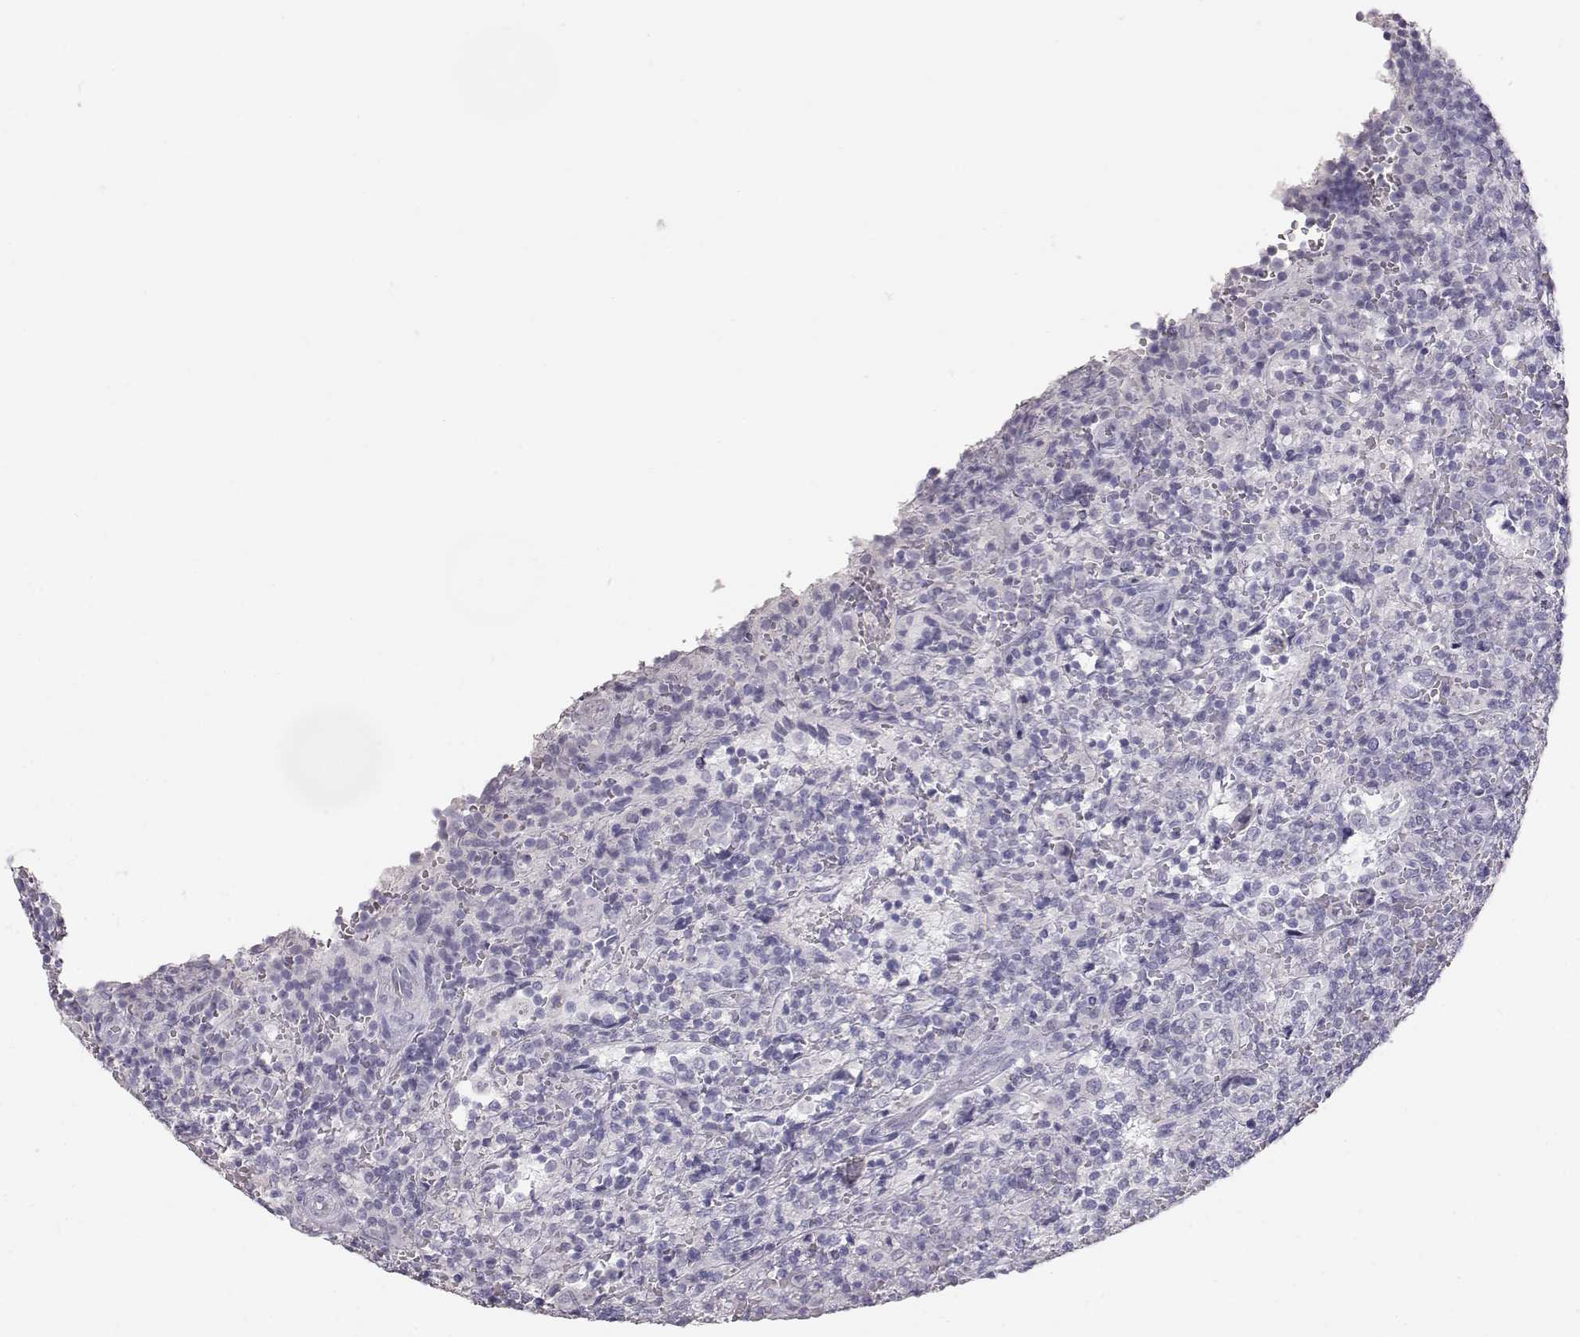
{"staining": {"intensity": "negative", "quantity": "none", "location": "none"}, "tissue": "lymphoma", "cell_type": "Tumor cells", "image_type": "cancer", "snomed": [{"axis": "morphology", "description": "Malignant lymphoma, non-Hodgkin's type, Low grade"}, {"axis": "topography", "description": "Spleen"}], "caption": "IHC photomicrograph of human malignant lymphoma, non-Hodgkin's type (low-grade) stained for a protein (brown), which shows no positivity in tumor cells.", "gene": "KRT33A", "patient": {"sex": "male", "age": 62}}